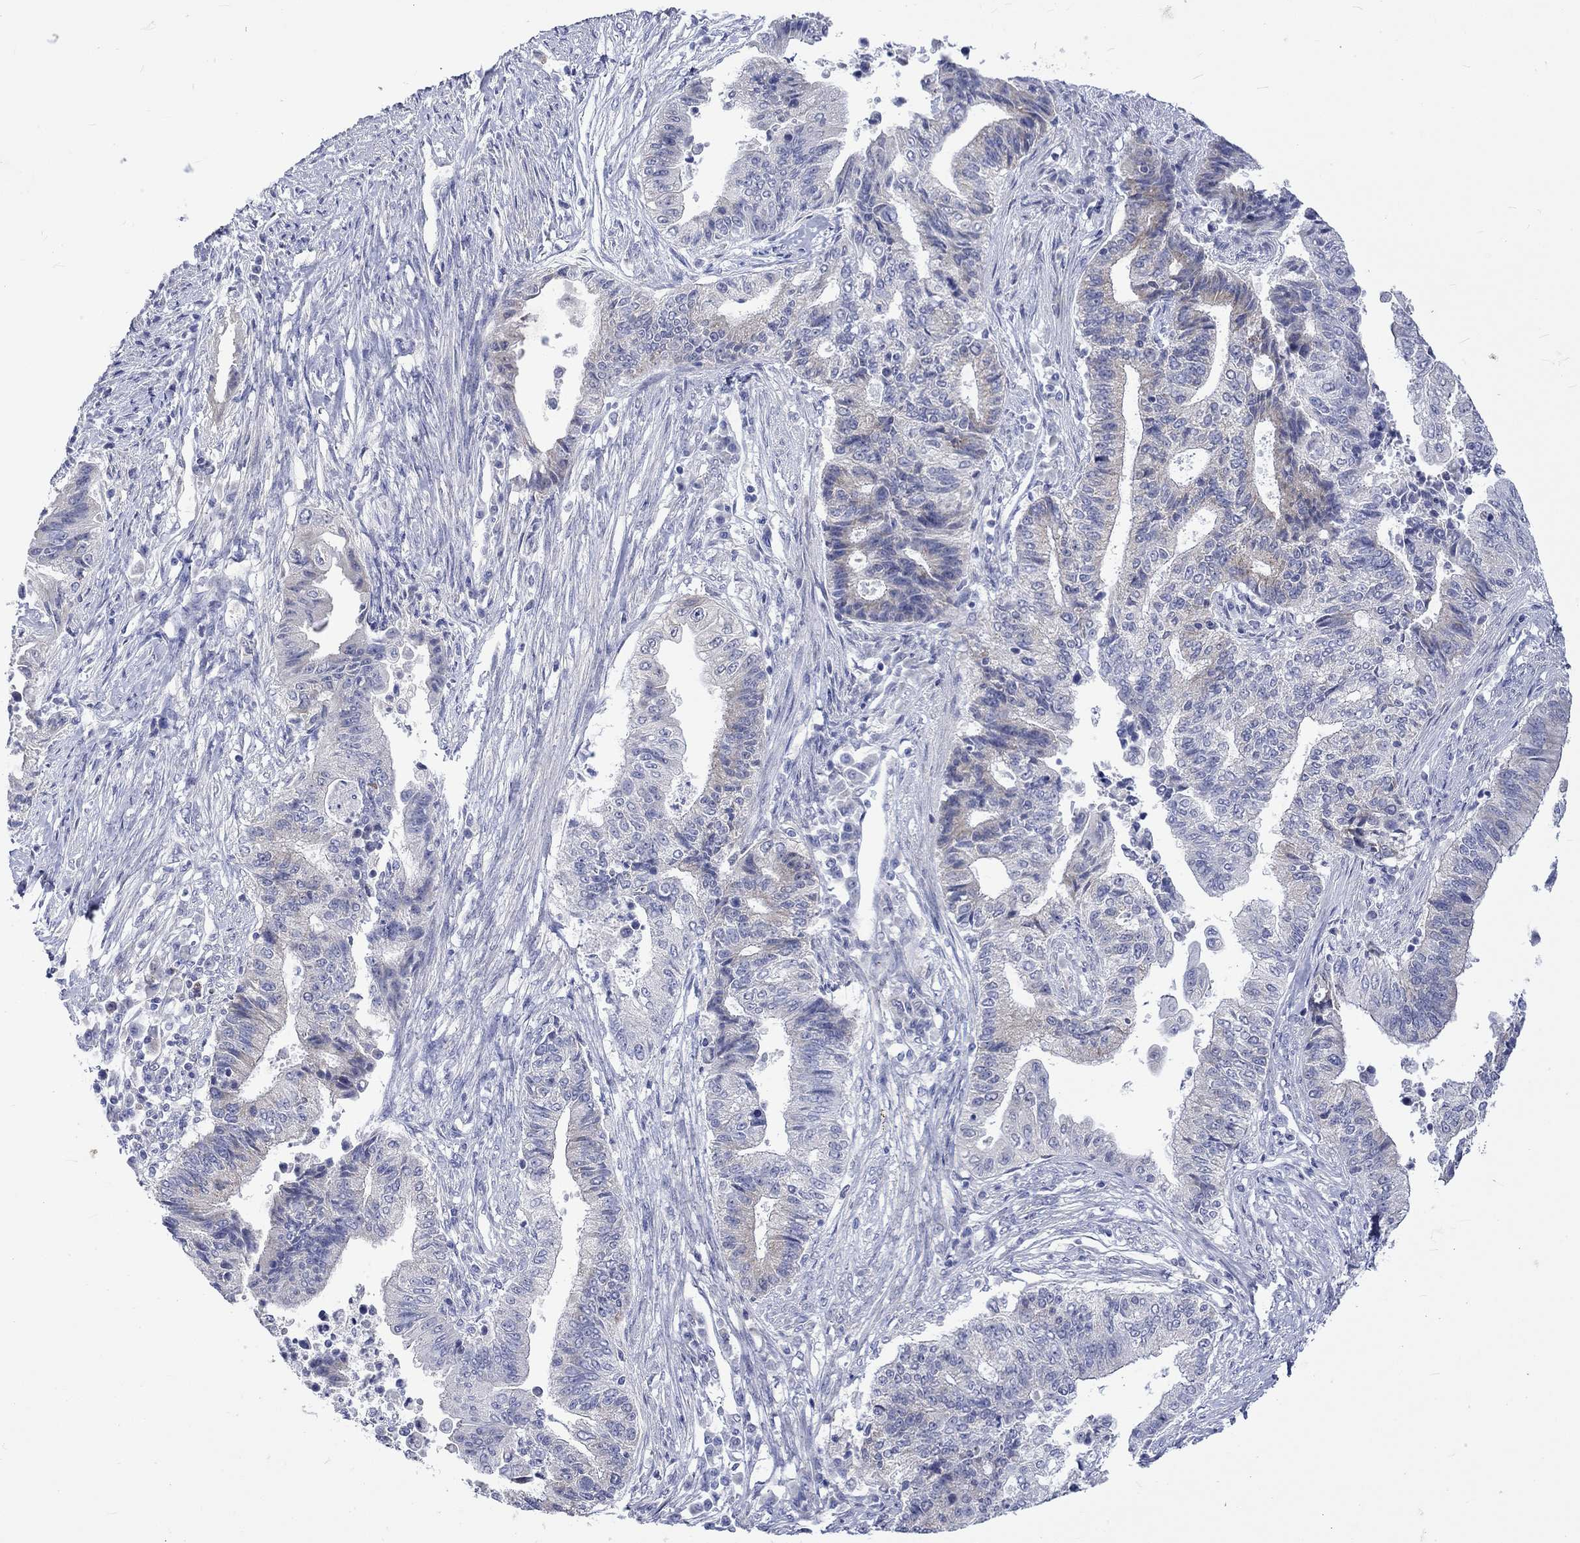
{"staining": {"intensity": "negative", "quantity": "none", "location": "none"}, "tissue": "endometrial cancer", "cell_type": "Tumor cells", "image_type": "cancer", "snomed": [{"axis": "morphology", "description": "Adenocarcinoma, NOS"}, {"axis": "topography", "description": "Uterus"}, {"axis": "topography", "description": "Endometrium"}], "caption": "IHC image of endometrial adenocarcinoma stained for a protein (brown), which demonstrates no staining in tumor cells.", "gene": "CERS1", "patient": {"sex": "female", "age": 54}}